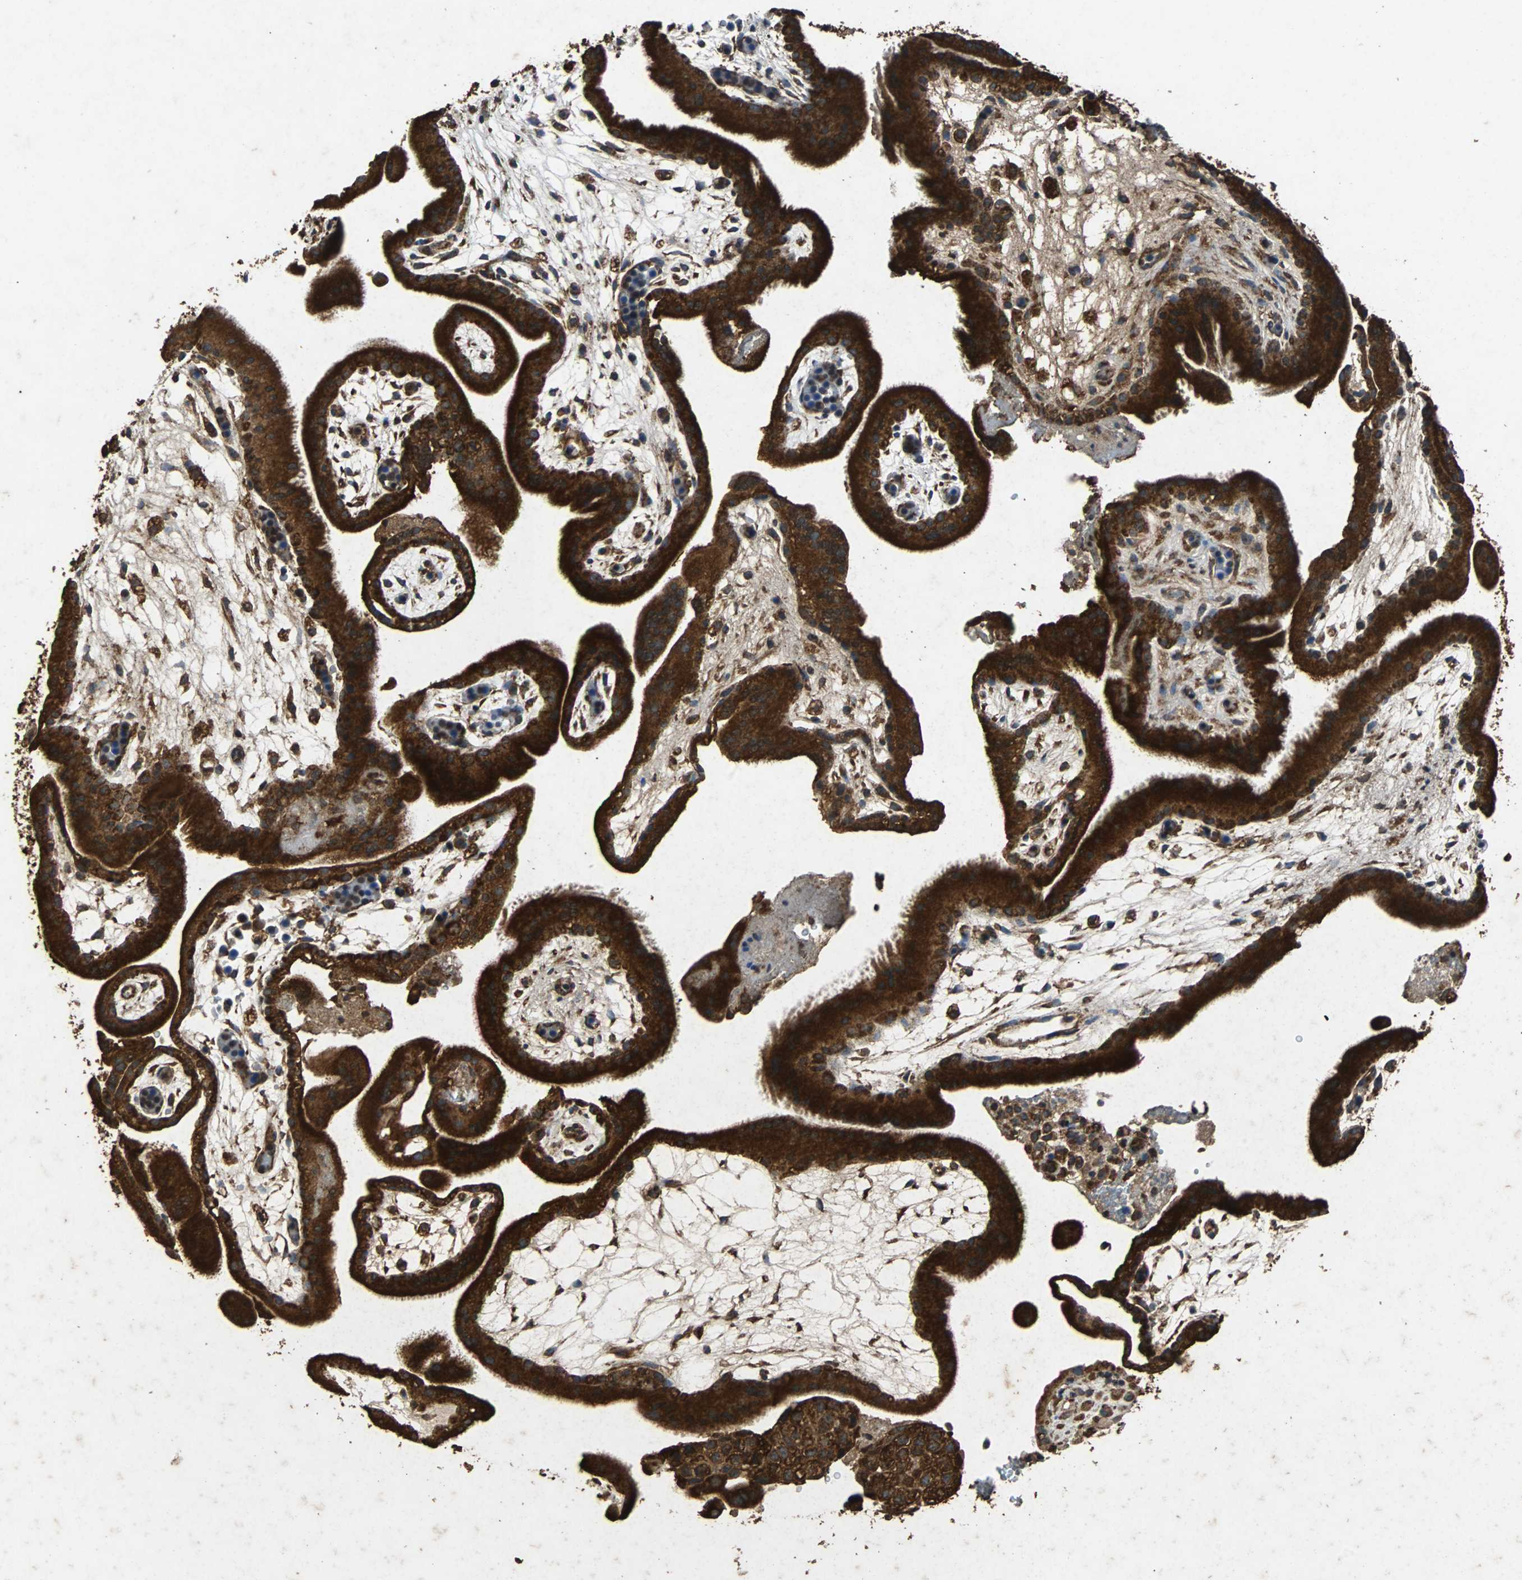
{"staining": {"intensity": "strong", "quantity": ">75%", "location": "cytoplasmic/membranous"}, "tissue": "placenta", "cell_type": "Decidual cells", "image_type": "normal", "snomed": [{"axis": "morphology", "description": "Normal tissue, NOS"}, {"axis": "topography", "description": "Placenta"}], "caption": "Decidual cells demonstrate strong cytoplasmic/membranous expression in approximately >75% of cells in normal placenta. (DAB = brown stain, brightfield microscopy at high magnification).", "gene": "NAA10", "patient": {"sex": "female", "age": 19}}